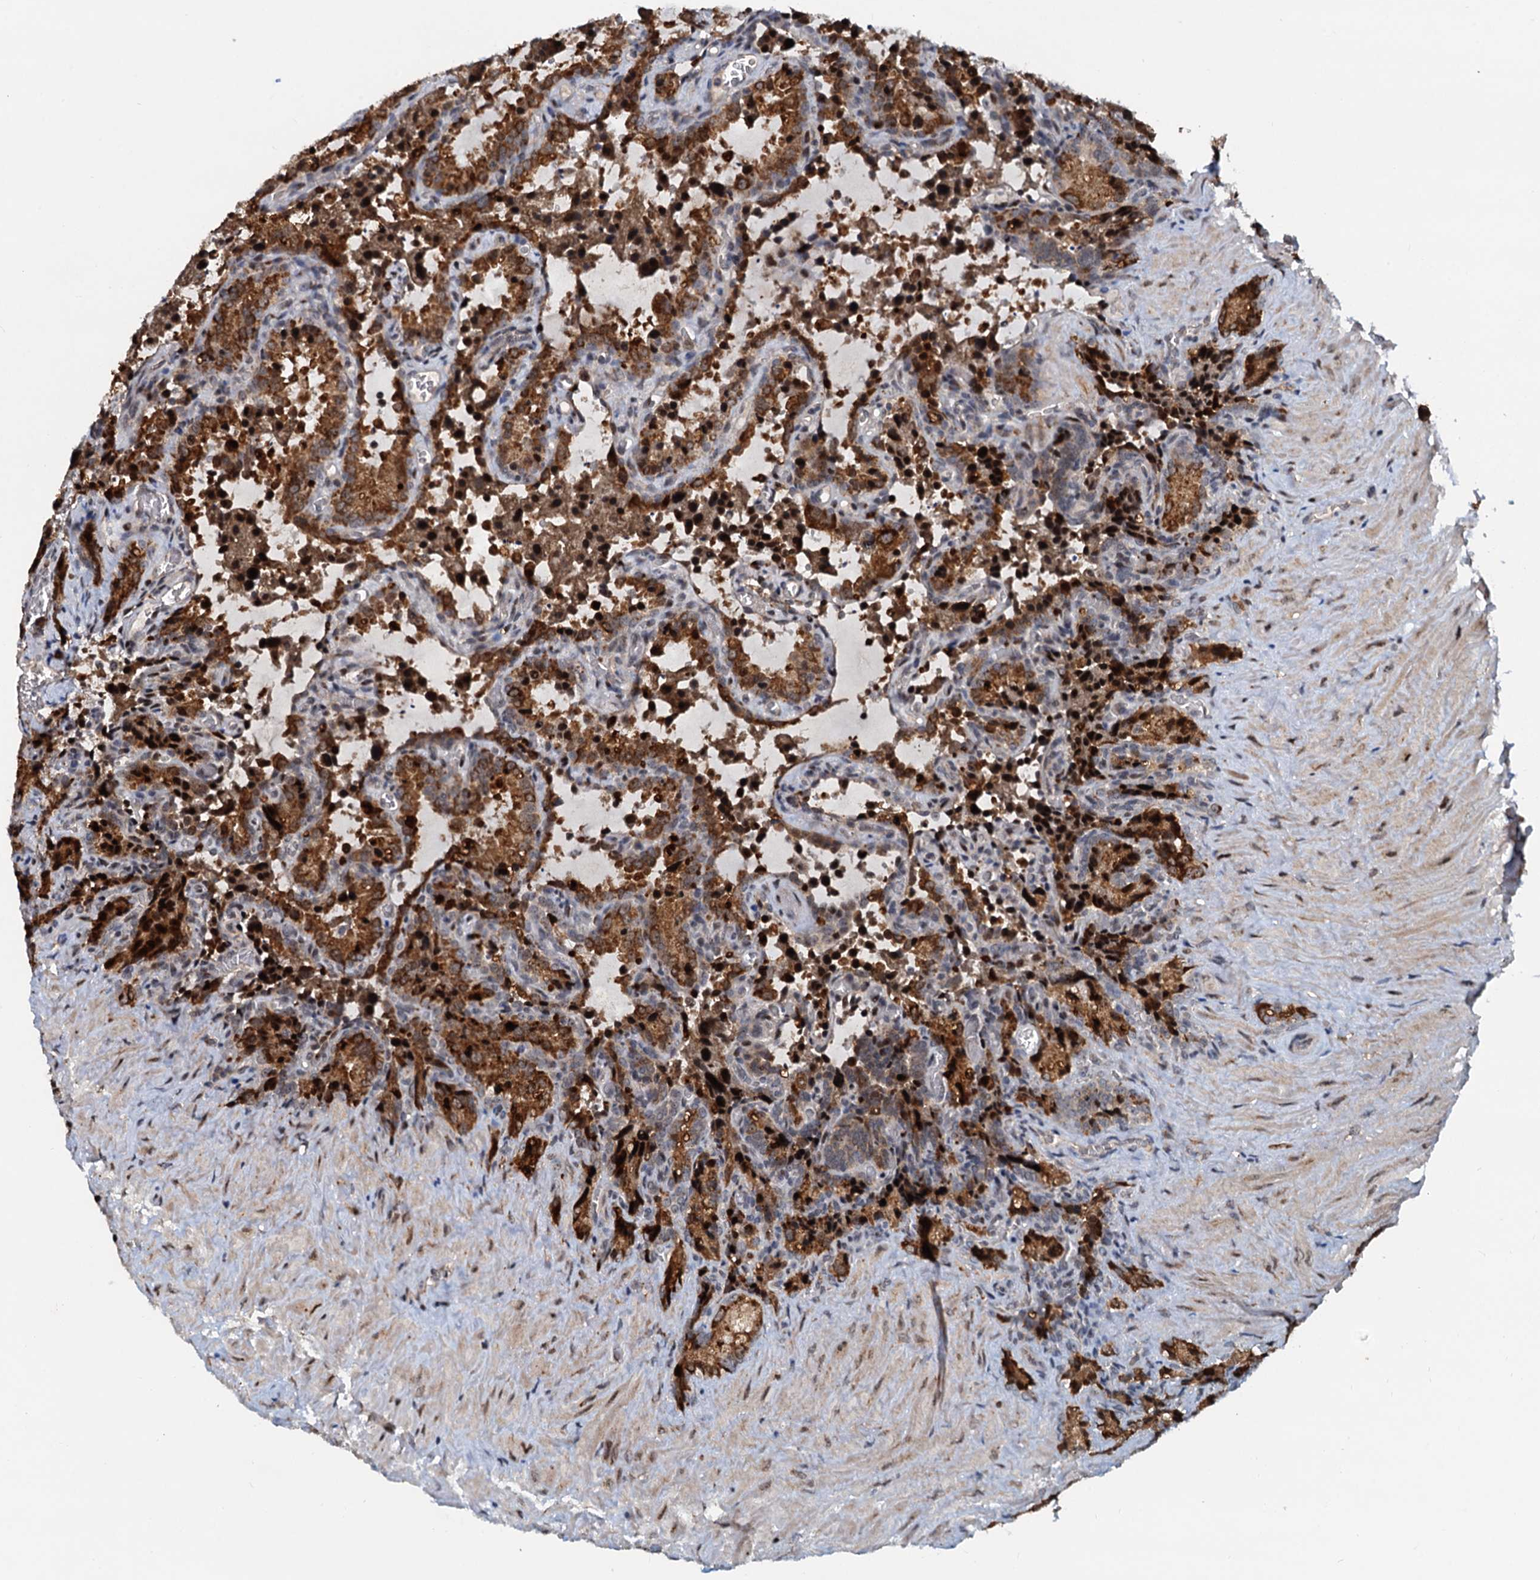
{"staining": {"intensity": "strong", "quantity": ">75%", "location": "cytoplasmic/membranous,nuclear"}, "tissue": "seminal vesicle", "cell_type": "Glandular cells", "image_type": "normal", "snomed": [{"axis": "morphology", "description": "Normal tissue, NOS"}, {"axis": "topography", "description": "Seminal veicle"}], "caption": "IHC image of unremarkable seminal vesicle: seminal vesicle stained using immunohistochemistry (IHC) displays high levels of strong protein expression localized specifically in the cytoplasmic/membranous,nuclear of glandular cells, appearing as a cytoplasmic/membranous,nuclear brown color.", "gene": "DNAJC21", "patient": {"sex": "male", "age": 62}}